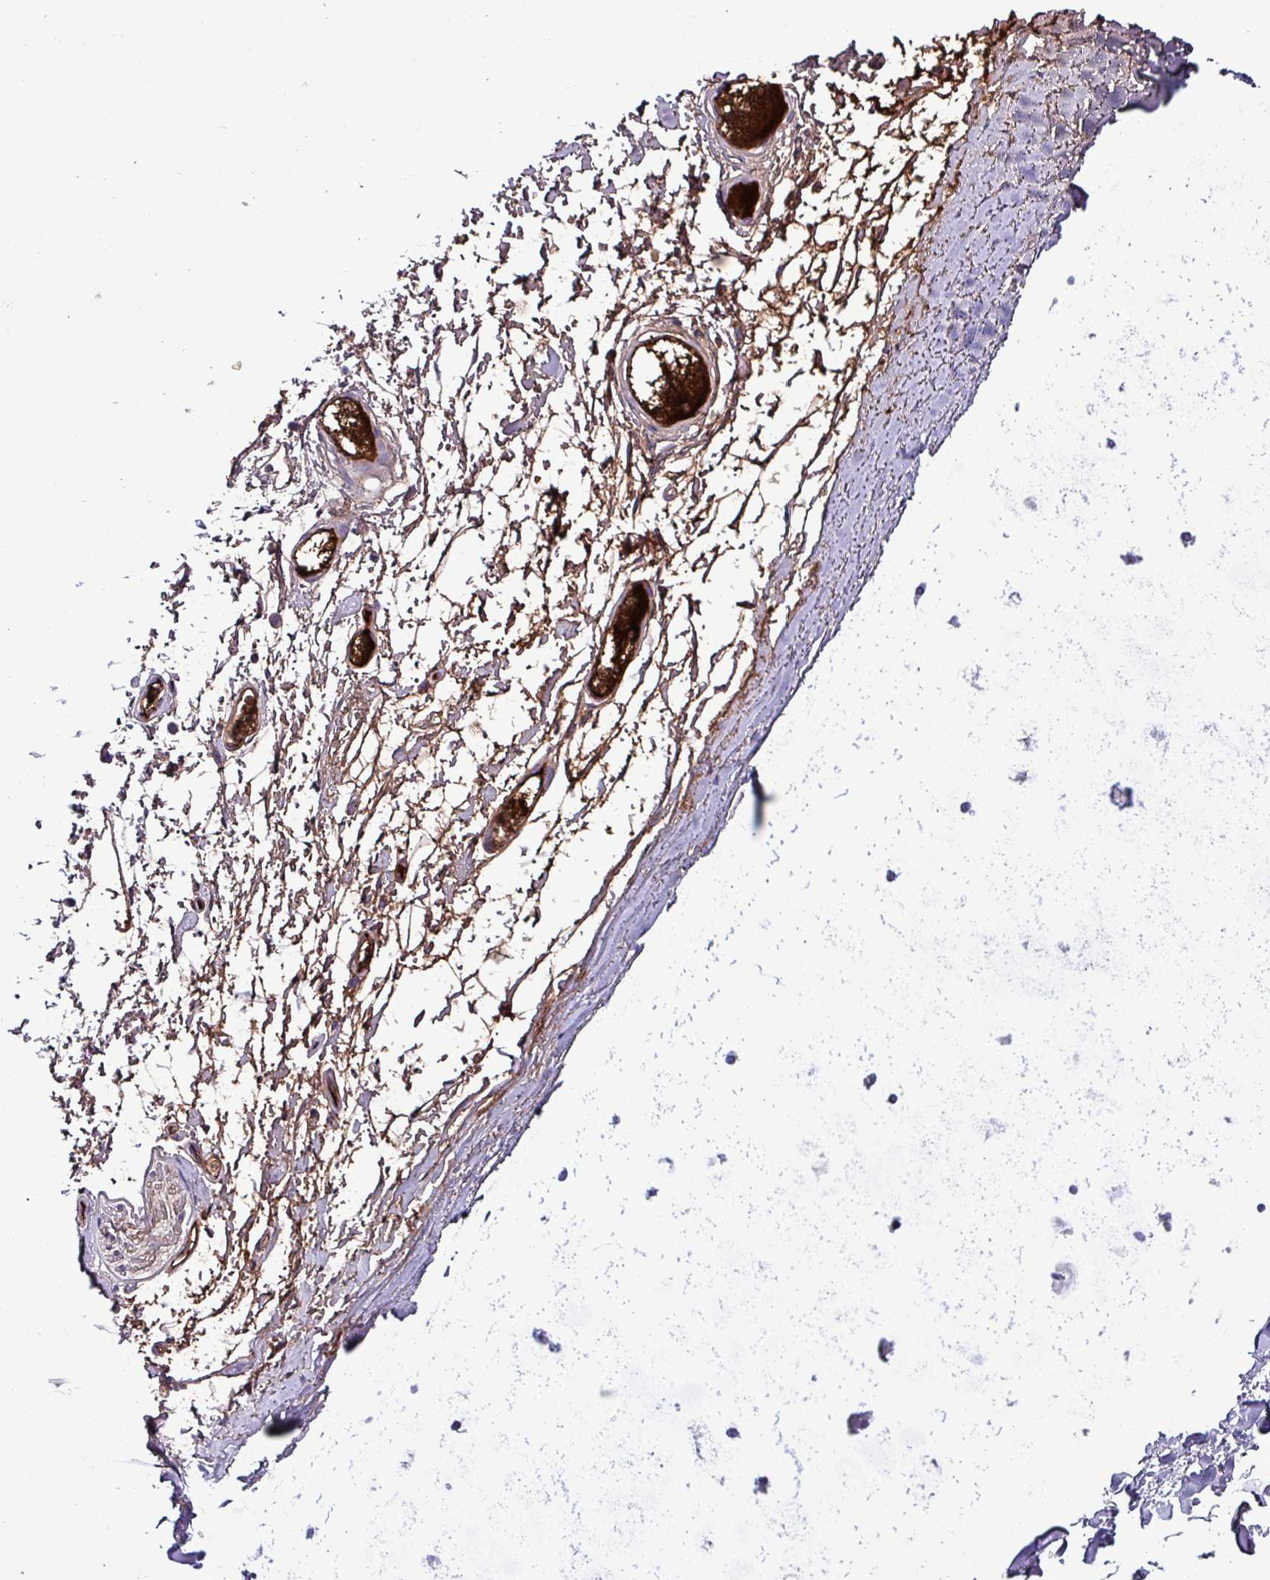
{"staining": {"intensity": "weak", "quantity": "25%-75%", "location": "cytoplasmic/membranous"}, "tissue": "soft tissue", "cell_type": "Fibroblasts", "image_type": "normal", "snomed": [{"axis": "morphology", "description": "Normal tissue, NOS"}, {"axis": "topography", "description": "Cartilage tissue"}, {"axis": "topography", "description": "Bronchus"}], "caption": "Protein staining reveals weak cytoplasmic/membranous expression in approximately 25%-75% of fibroblasts in unremarkable soft tissue.", "gene": "HPR", "patient": {"sex": "female", "age": 72}}